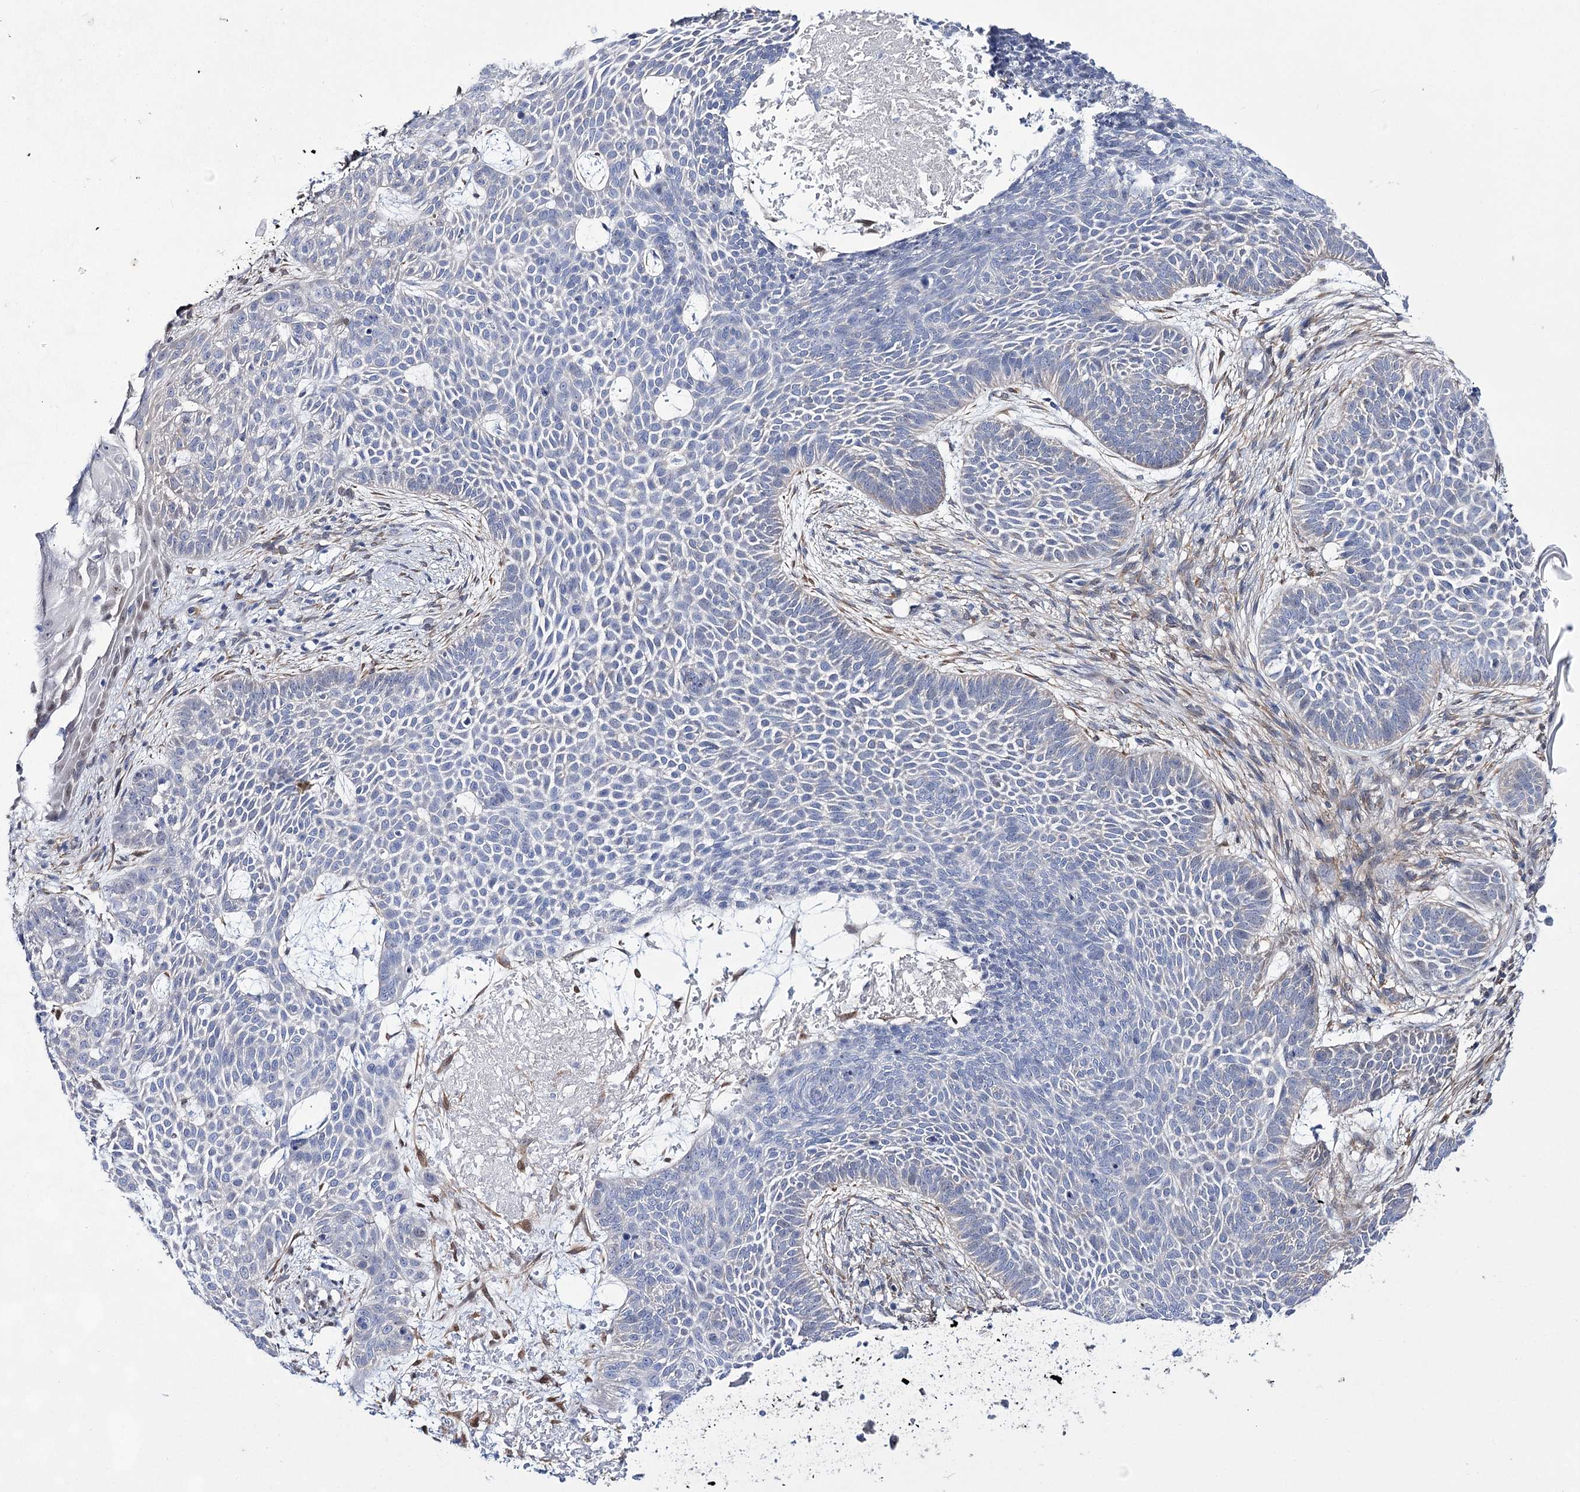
{"staining": {"intensity": "negative", "quantity": "none", "location": "none"}, "tissue": "skin cancer", "cell_type": "Tumor cells", "image_type": "cancer", "snomed": [{"axis": "morphology", "description": "Basal cell carcinoma"}, {"axis": "topography", "description": "Skin"}], "caption": "Immunohistochemistry (IHC) photomicrograph of neoplastic tissue: skin basal cell carcinoma stained with DAB (3,3'-diaminobenzidine) displays no significant protein positivity in tumor cells.", "gene": "UGDH", "patient": {"sex": "male", "age": 85}}